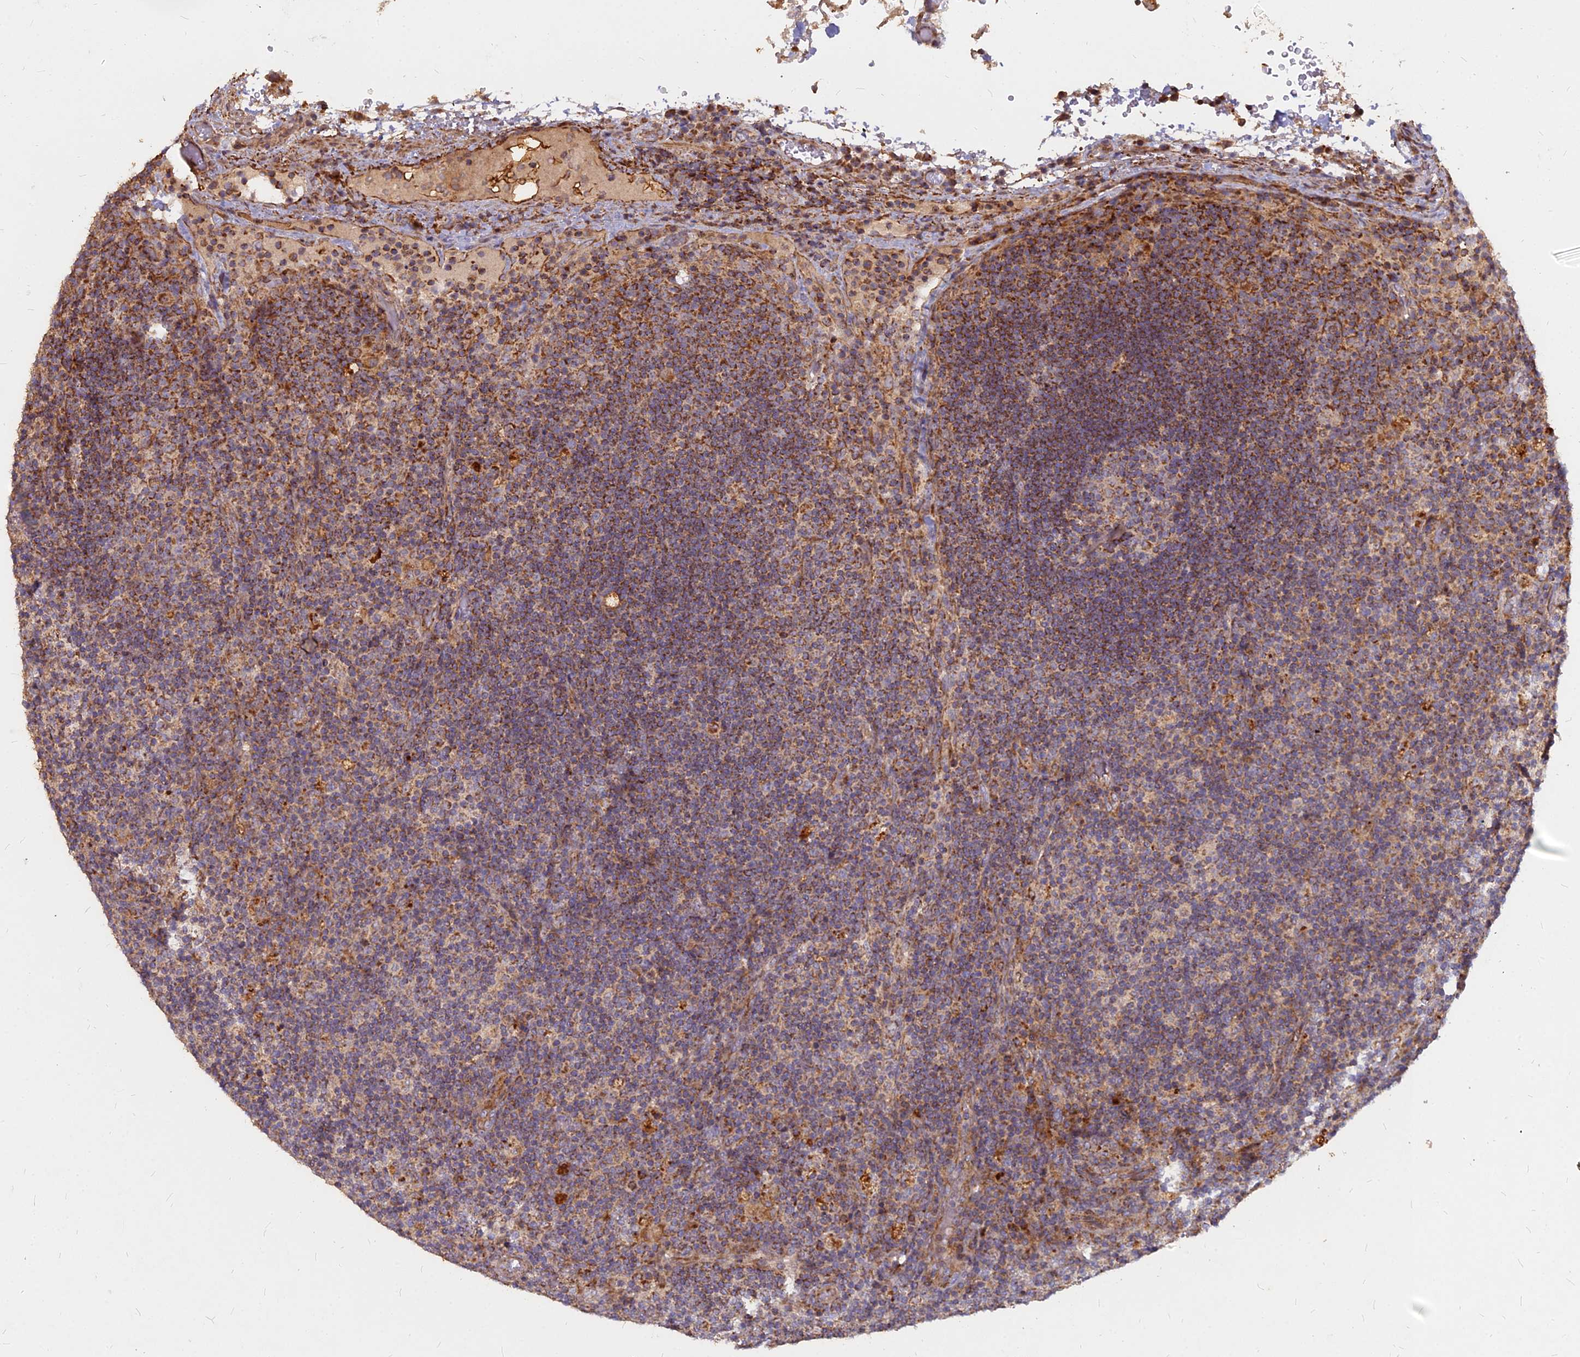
{"staining": {"intensity": "moderate", "quantity": "25%-75%", "location": "cytoplasmic/membranous"}, "tissue": "lymph node", "cell_type": "Germinal center cells", "image_type": "normal", "snomed": [{"axis": "morphology", "description": "Normal tissue, NOS"}, {"axis": "topography", "description": "Lymph node"}], "caption": "Protein expression by IHC shows moderate cytoplasmic/membranous positivity in approximately 25%-75% of germinal center cells in unremarkable lymph node.", "gene": "COX11", "patient": {"sex": "male", "age": 58}}